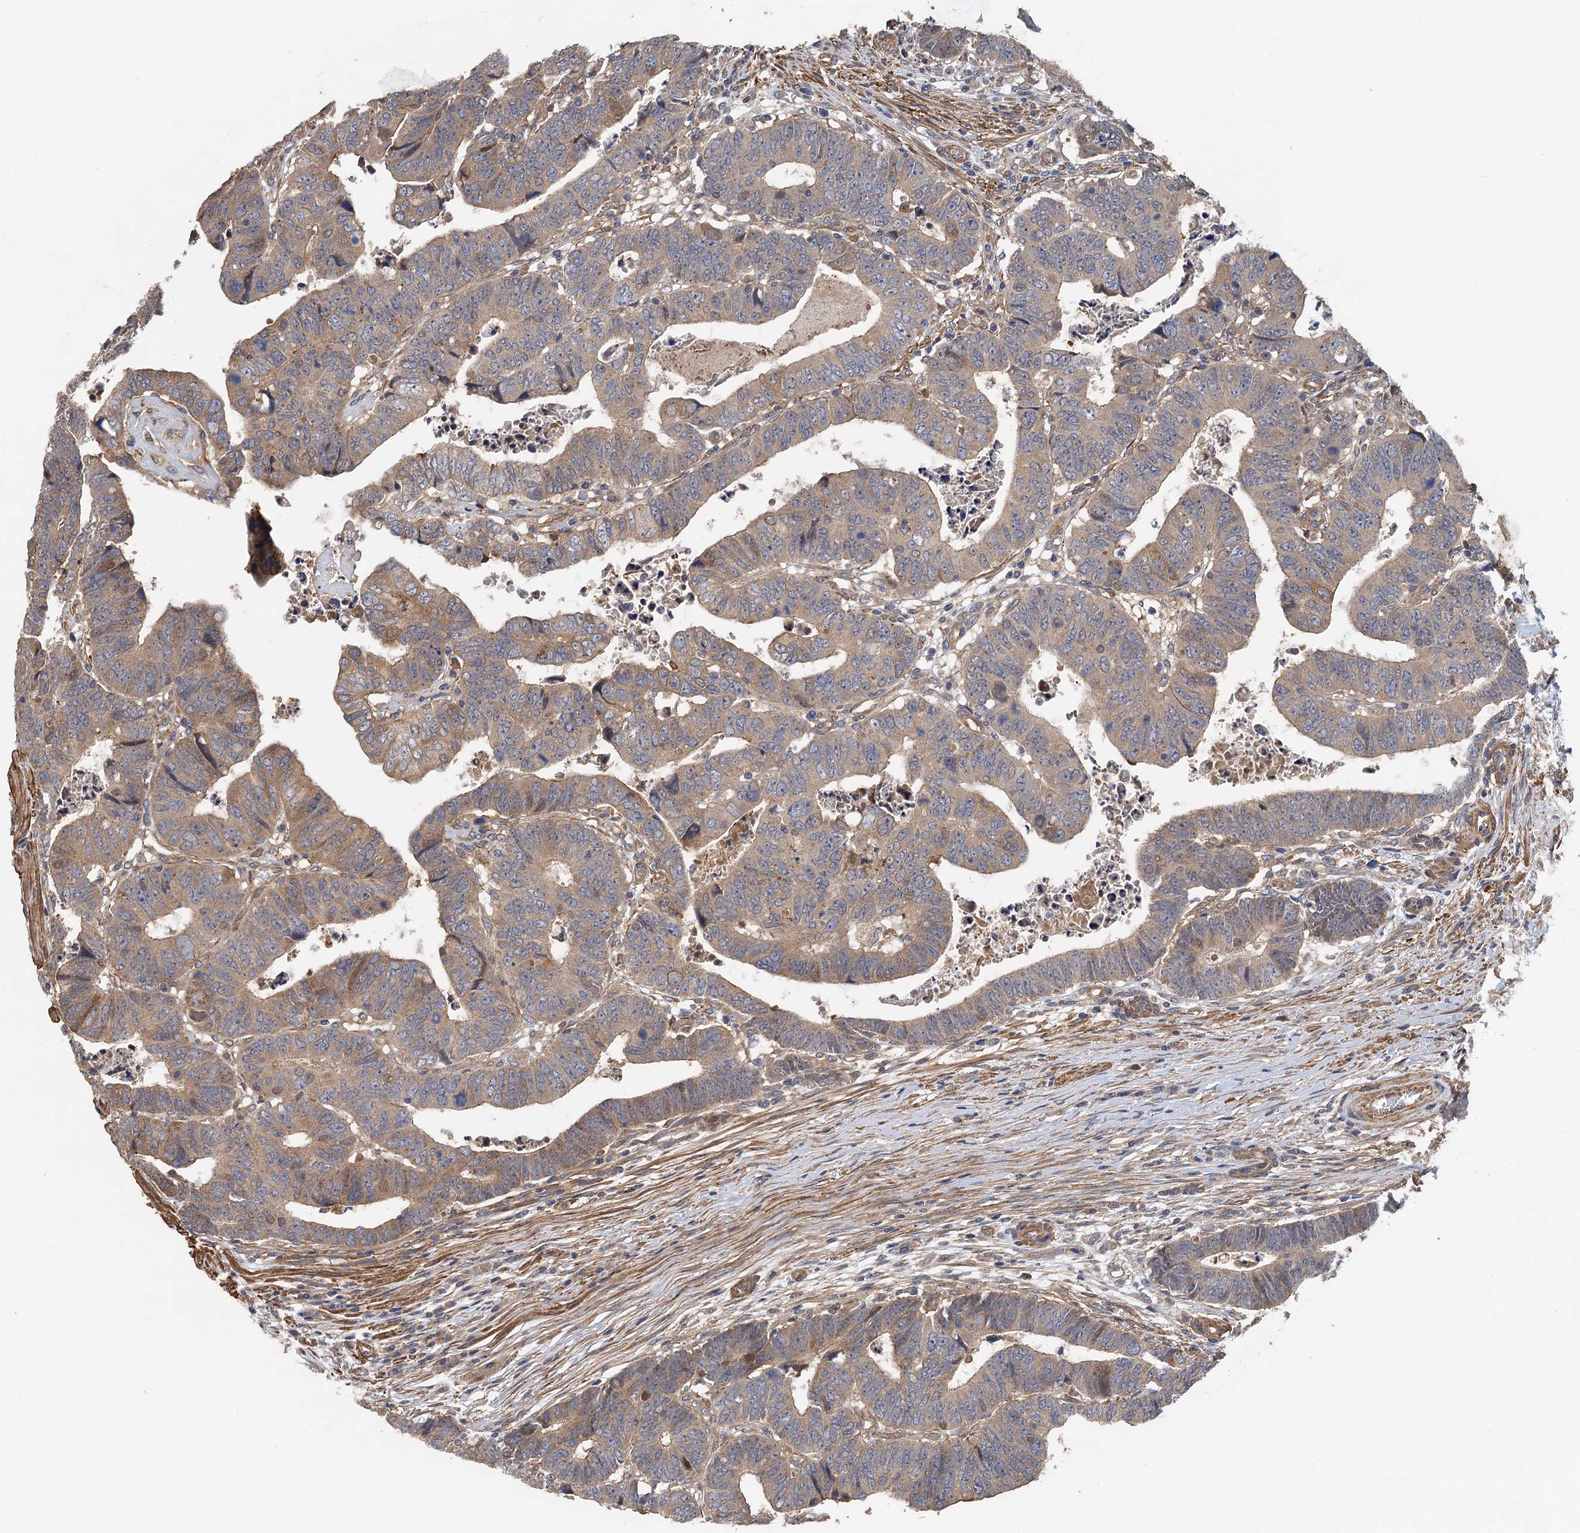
{"staining": {"intensity": "moderate", "quantity": "25%-75%", "location": "cytoplasmic/membranous"}, "tissue": "colorectal cancer", "cell_type": "Tumor cells", "image_type": "cancer", "snomed": [{"axis": "morphology", "description": "Normal tissue, NOS"}, {"axis": "morphology", "description": "Adenocarcinoma, NOS"}, {"axis": "topography", "description": "Rectum"}], "caption": "IHC photomicrograph of human adenocarcinoma (colorectal) stained for a protein (brown), which shows medium levels of moderate cytoplasmic/membranous expression in approximately 25%-75% of tumor cells.", "gene": "MEAK7", "patient": {"sex": "female", "age": 65}}